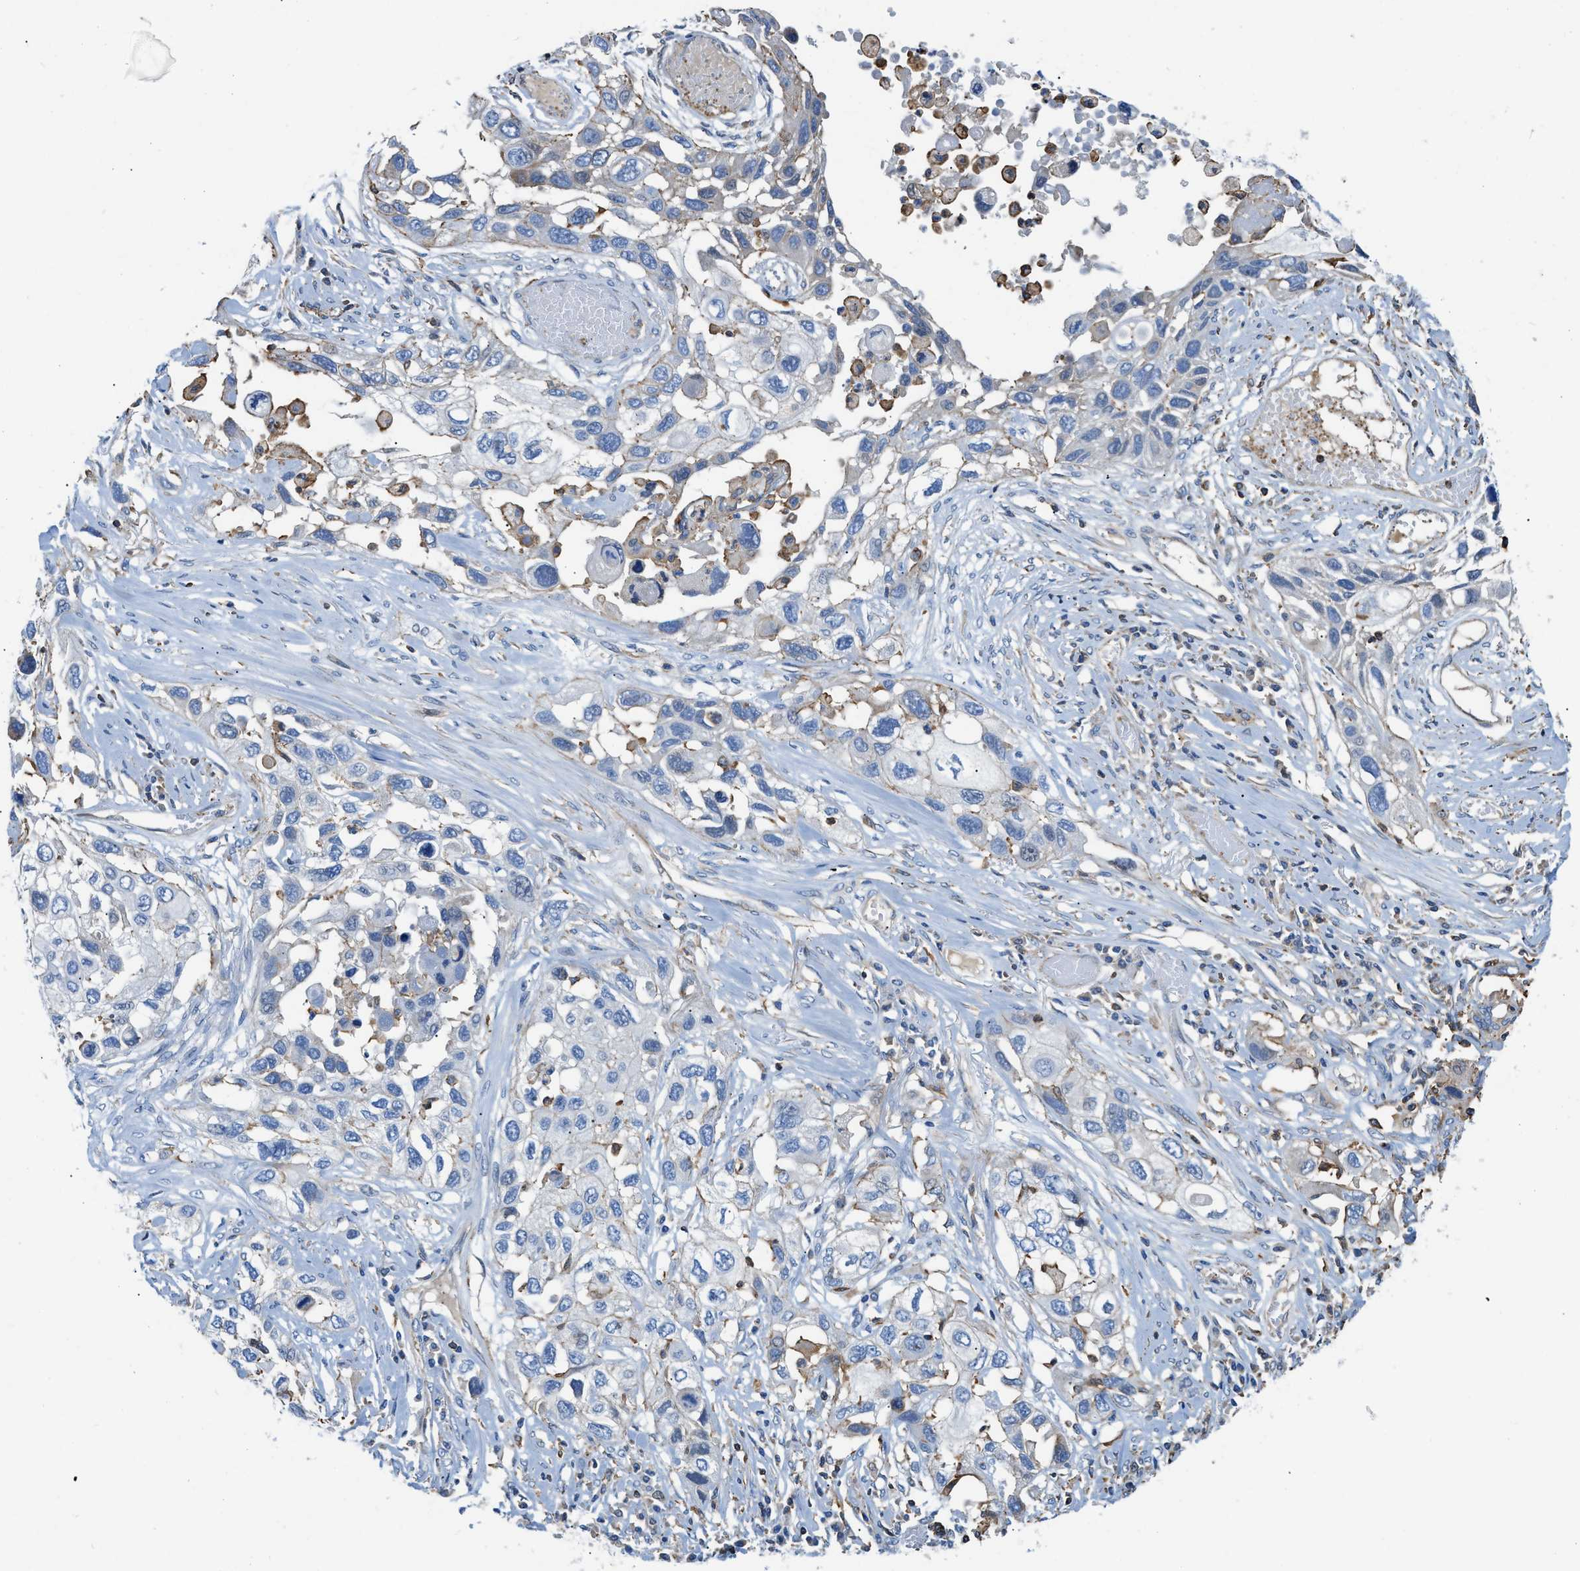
{"staining": {"intensity": "negative", "quantity": "none", "location": "none"}, "tissue": "lung cancer", "cell_type": "Tumor cells", "image_type": "cancer", "snomed": [{"axis": "morphology", "description": "Squamous cell carcinoma, NOS"}, {"axis": "topography", "description": "Lung"}], "caption": "Squamous cell carcinoma (lung) was stained to show a protein in brown. There is no significant positivity in tumor cells. The staining was performed using DAB to visualize the protein expression in brown, while the nuclei were stained in blue with hematoxylin (Magnification: 20x).", "gene": "ATP6V0D1", "patient": {"sex": "male", "age": 71}}